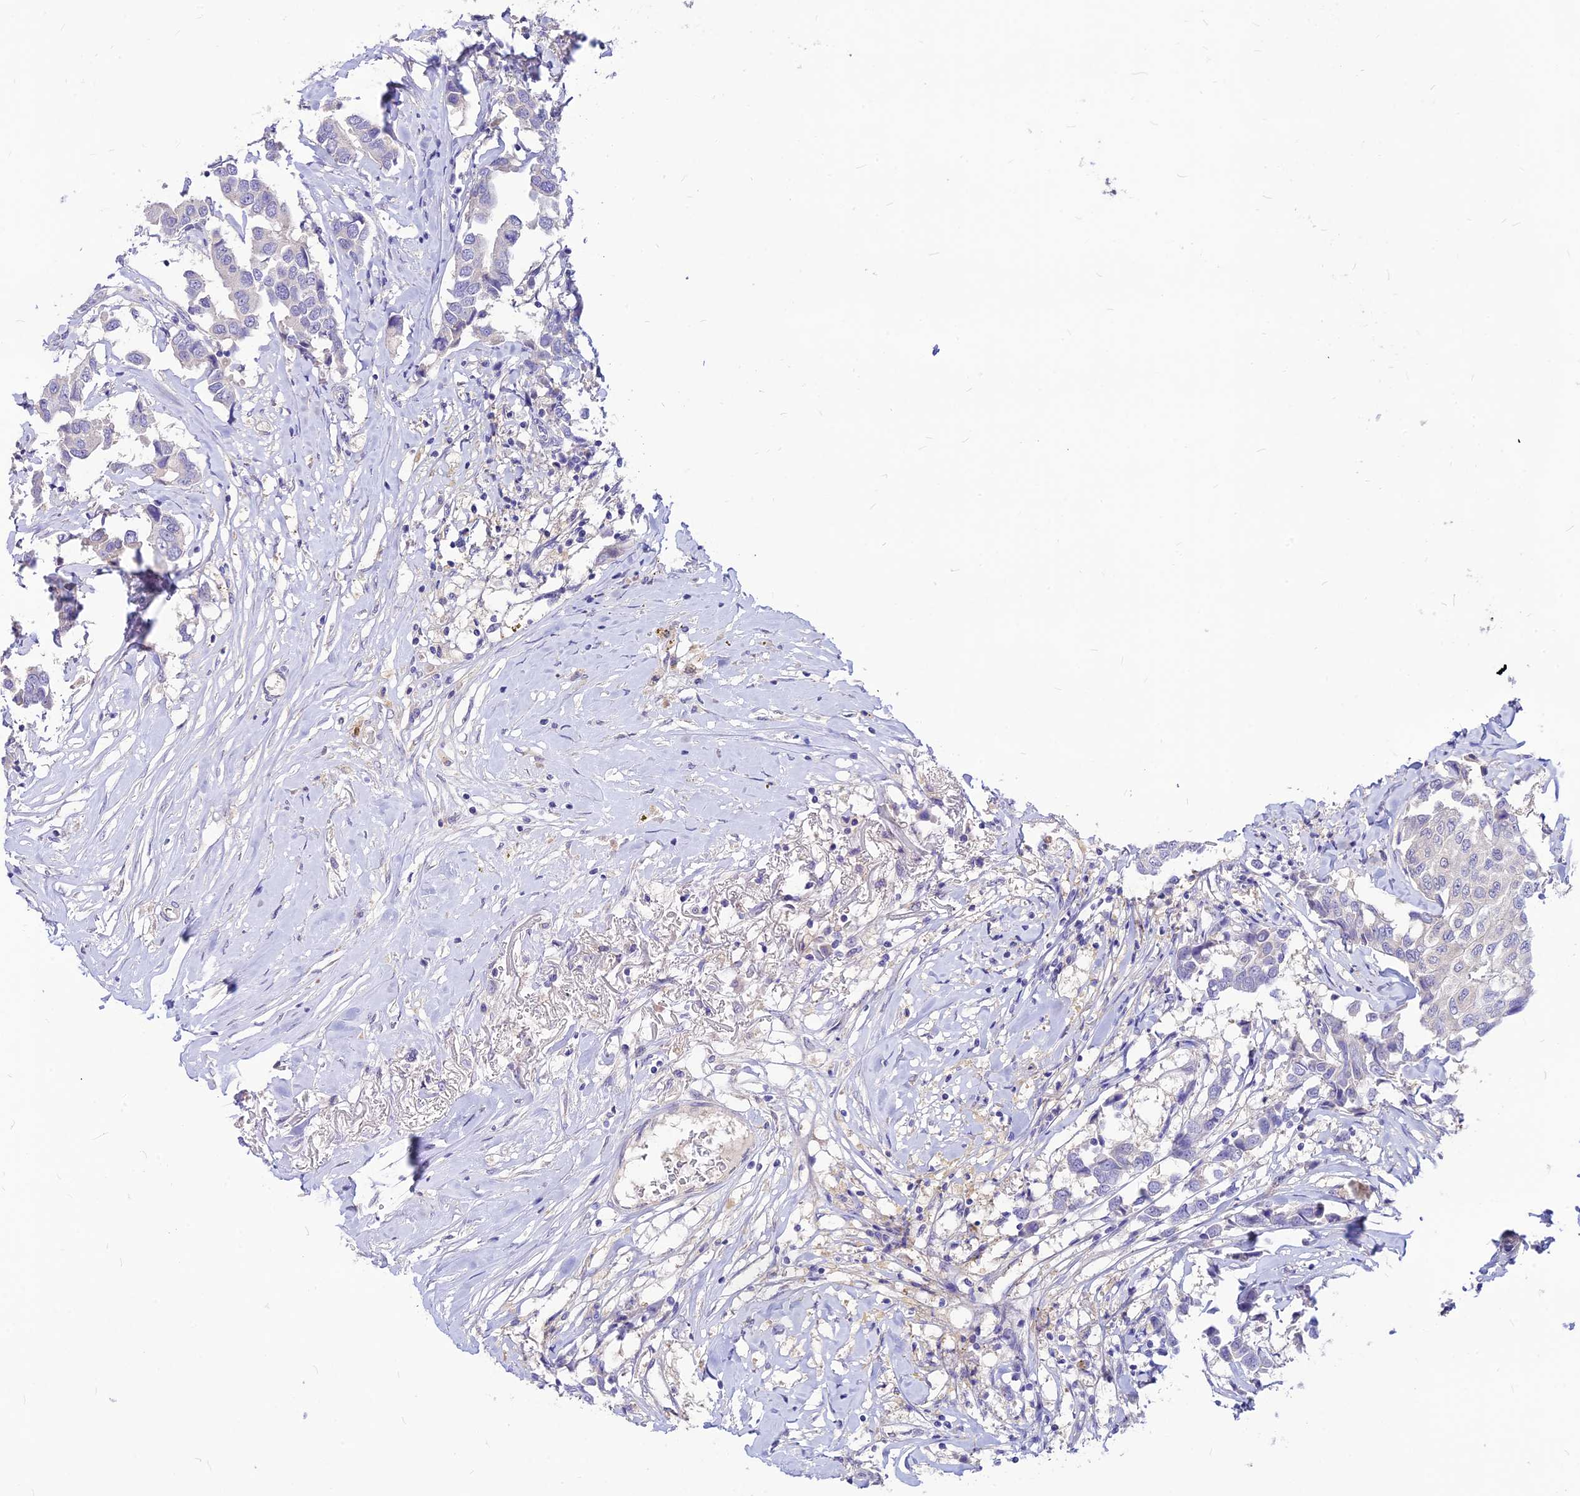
{"staining": {"intensity": "negative", "quantity": "none", "location": "none"}, "tissue": "breast cancer", "cell_type": "Tumor cells", "image_type": "cancer", "snomed": [{"axis": "morphology", "description": "Duct carcinoma"}, {"axis": "topography", "description": "Breast"}], "caption": "The immunohistochemistry (IHC) histopathology image has no significant positivity in tumor cells of breast intraductal carcinoma tissue.", "gene": "CZIB", "patient": {"sex": "female", "age": 80}}